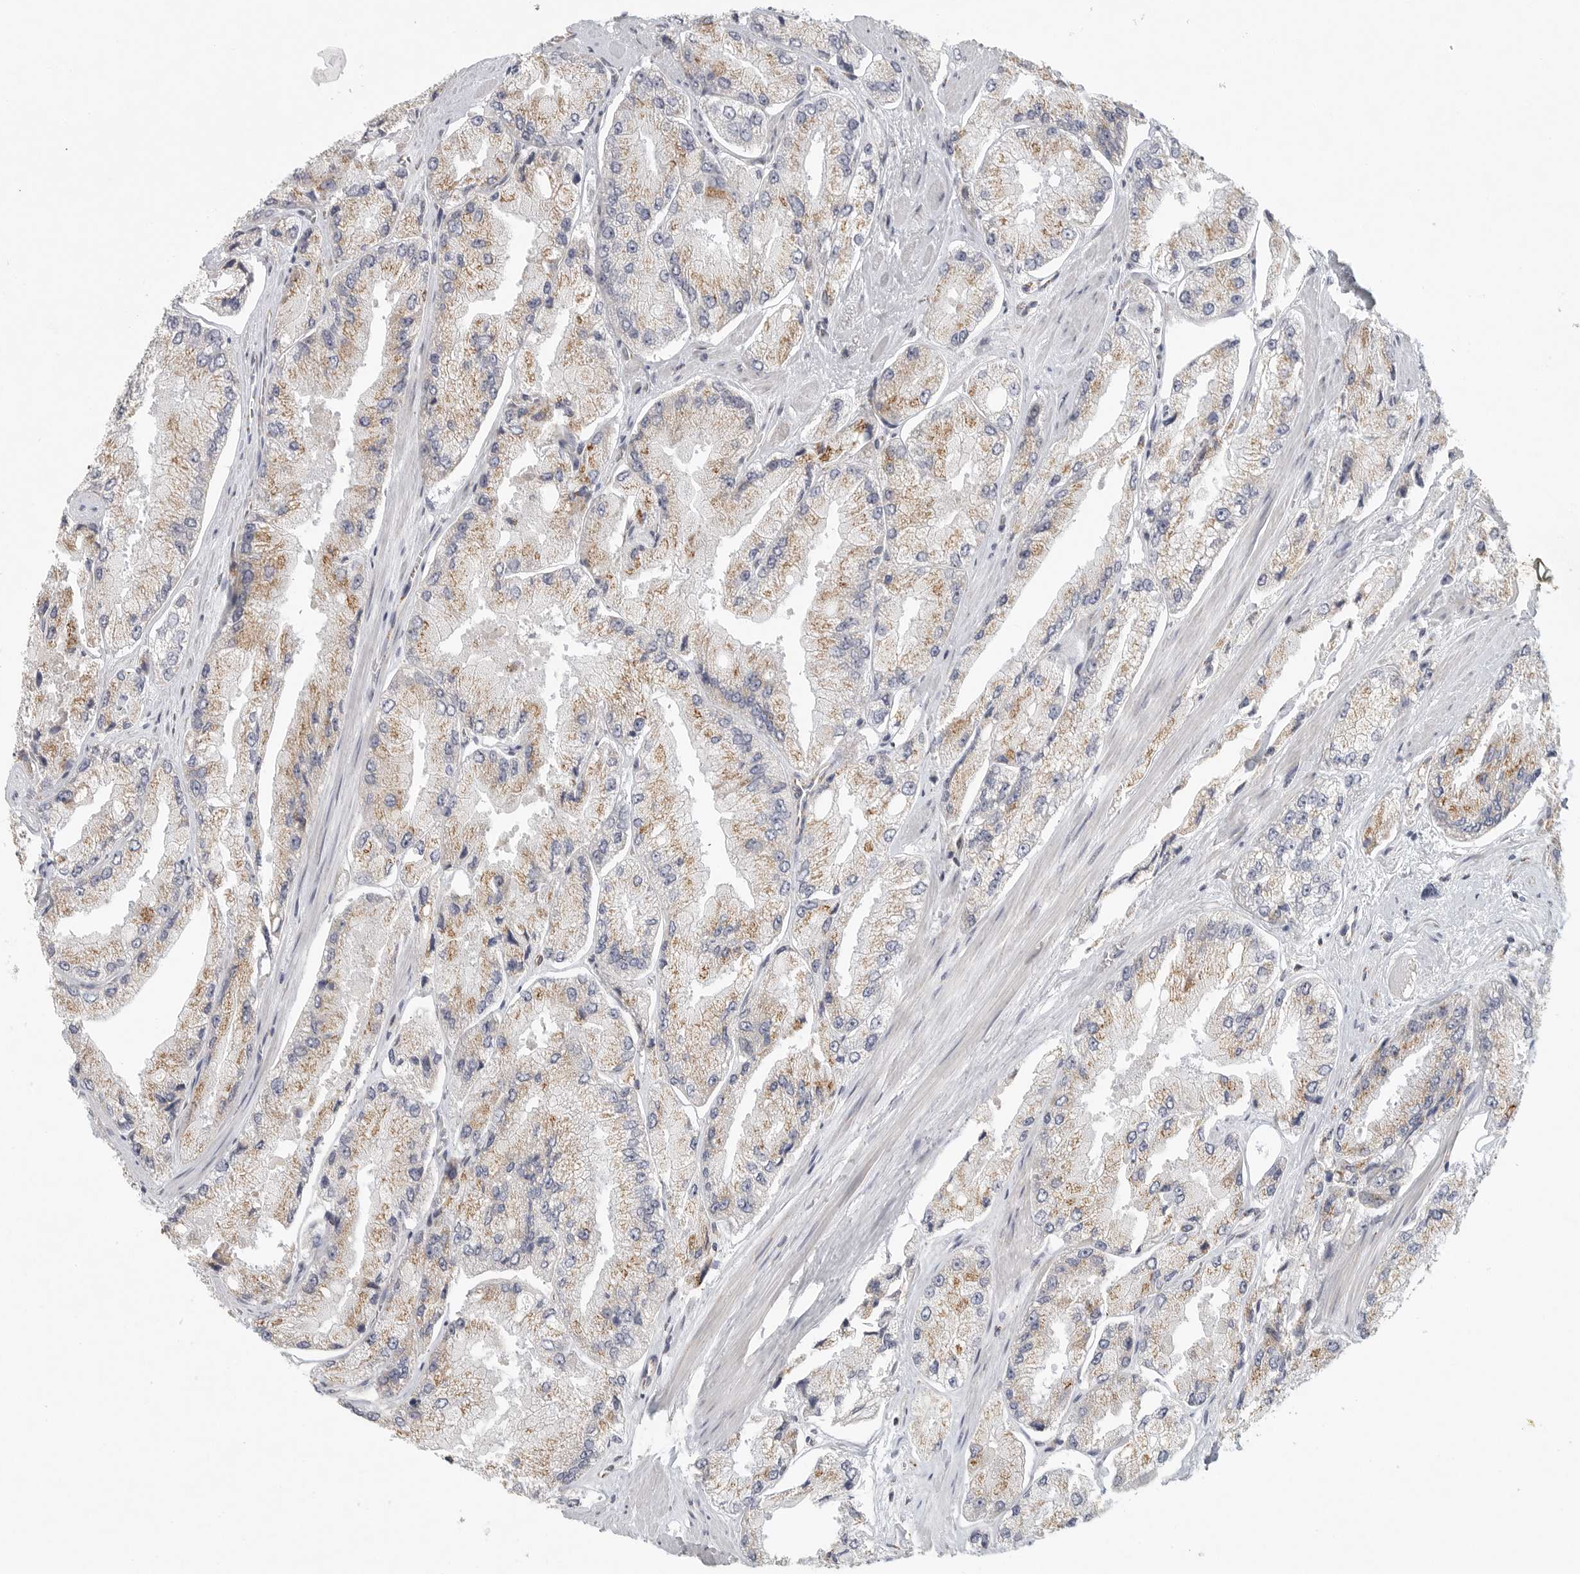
{"staining": {"intensity": "moderate", "quantity": ">75%", "location": "cytoplasmic/membranous"}, "tissue": "prostate cancer", "cell_type": "Tumor cells", "image_type": "cancer", "snomed": [{"axis": "morphology", "description": "Adenocarcinoma, High grade"}, {"axis": "topography", "description": "Prostate"}], "caption": "An IHC histopathology image of neoplastic tissue is shown. Protein staining in brown labels moderate cytoplasmic/membranous positivity in prostate cancer within tumor cells. The staining was performed using DAB to visualize the protein expression in brown, while the nuclei were stained in blue with hematoxylin (Magnification: 20x).", "gene": "SLC25A26", "patient": {"sex": "male", "age": 58}}